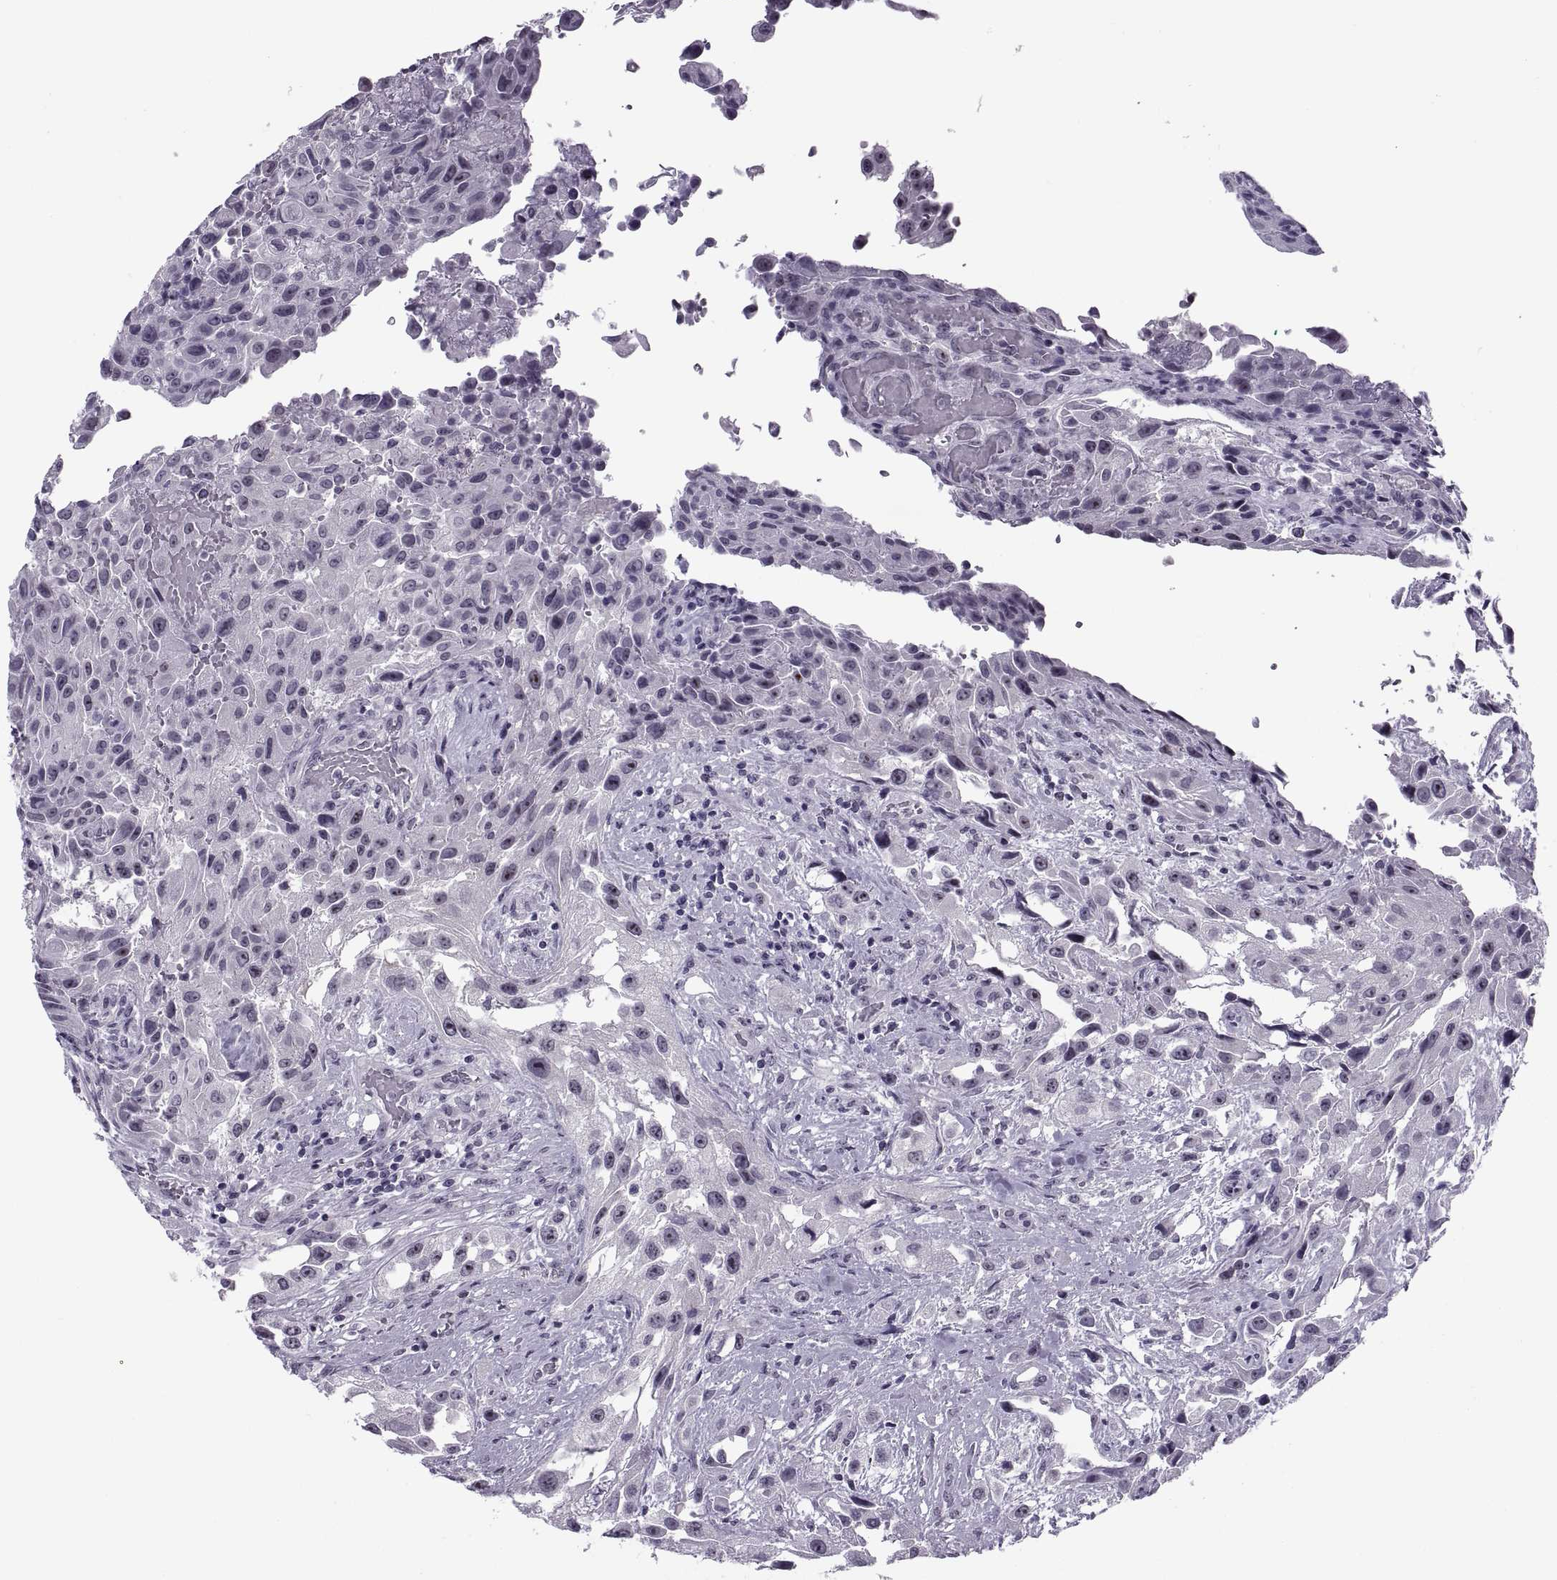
{"staining": {"intensity": "negative", "quantity": "none", "location": "none"}, "tissue": "urothelial cancer", "cell_type": "Tumor cells", "image_type": "cancer", "snomed": [{"axis": "morphology", "description": "Urothelial carcinoma, High grade"}, {"axis": "topography", "description": "Urinary bladder"}], "caption": "Micrograph shows no significant protein staining in tumor cells of urothelial cancer.", "gene": "TBC1D3G", "patient": {"sex": "male", "age": 79}}